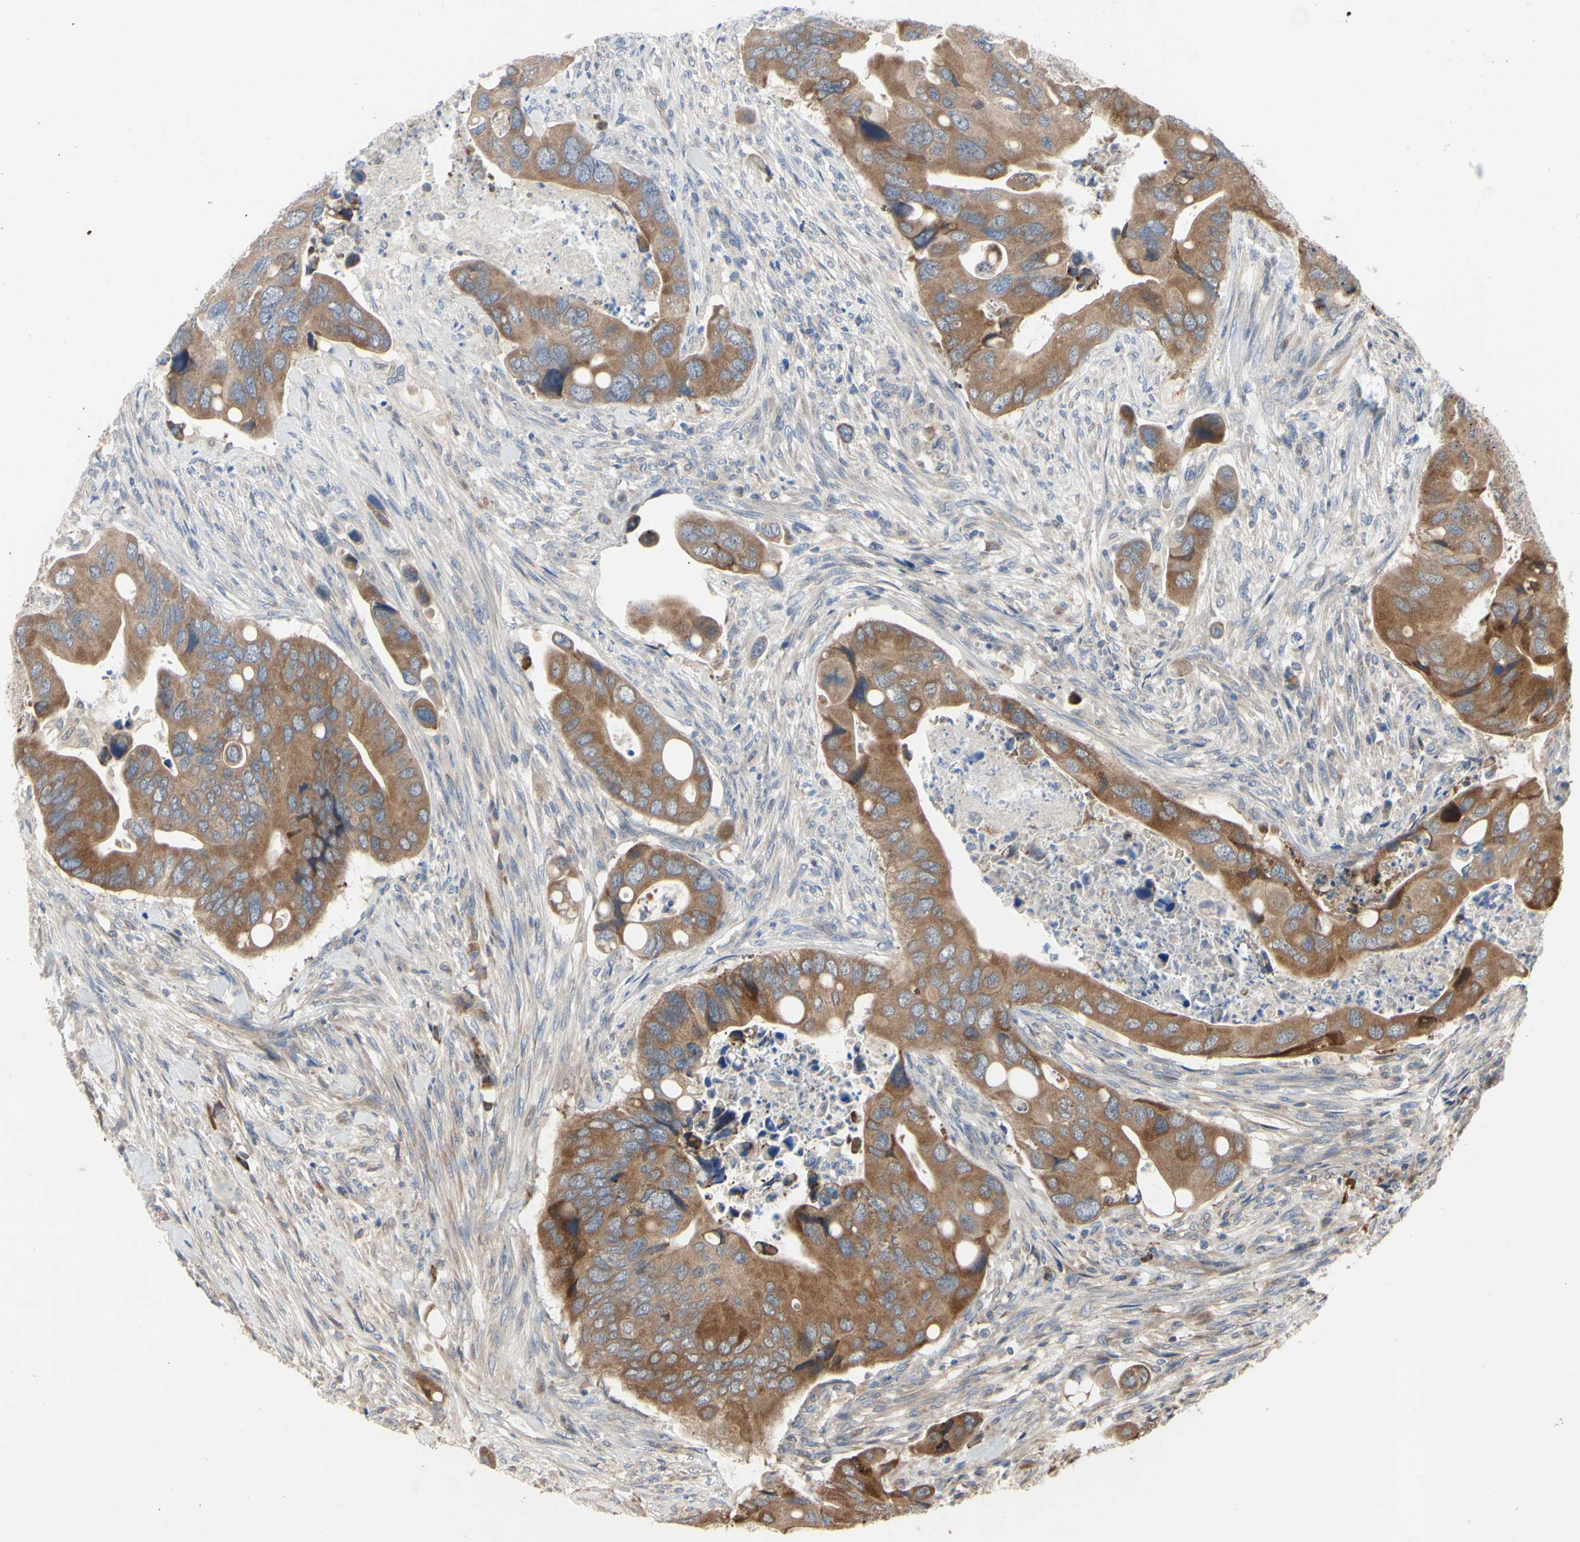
{"staining": {"intensity": "moderate", "quantity": ">75%", "location": "cytoplasmic/membranous"}, "tissue": "colorectal cancer", "cell_type": "Tumor cells", "image_type": "cancer", "snomed": [{"axis": "morphology", "description": "Adenocarcinoma, NOS"}, {"axis": "topography", "description": "Rectum"}], "caption": "Approximately >75% of tumor cells in adenocarcinoma (colorectal) demonstrate moderate cytoplasmic/membranous protein staining as visualized by brown immunohistochemical staining.", "gene": "XIAP", "patient": {"sex": "female", "age": 57}}